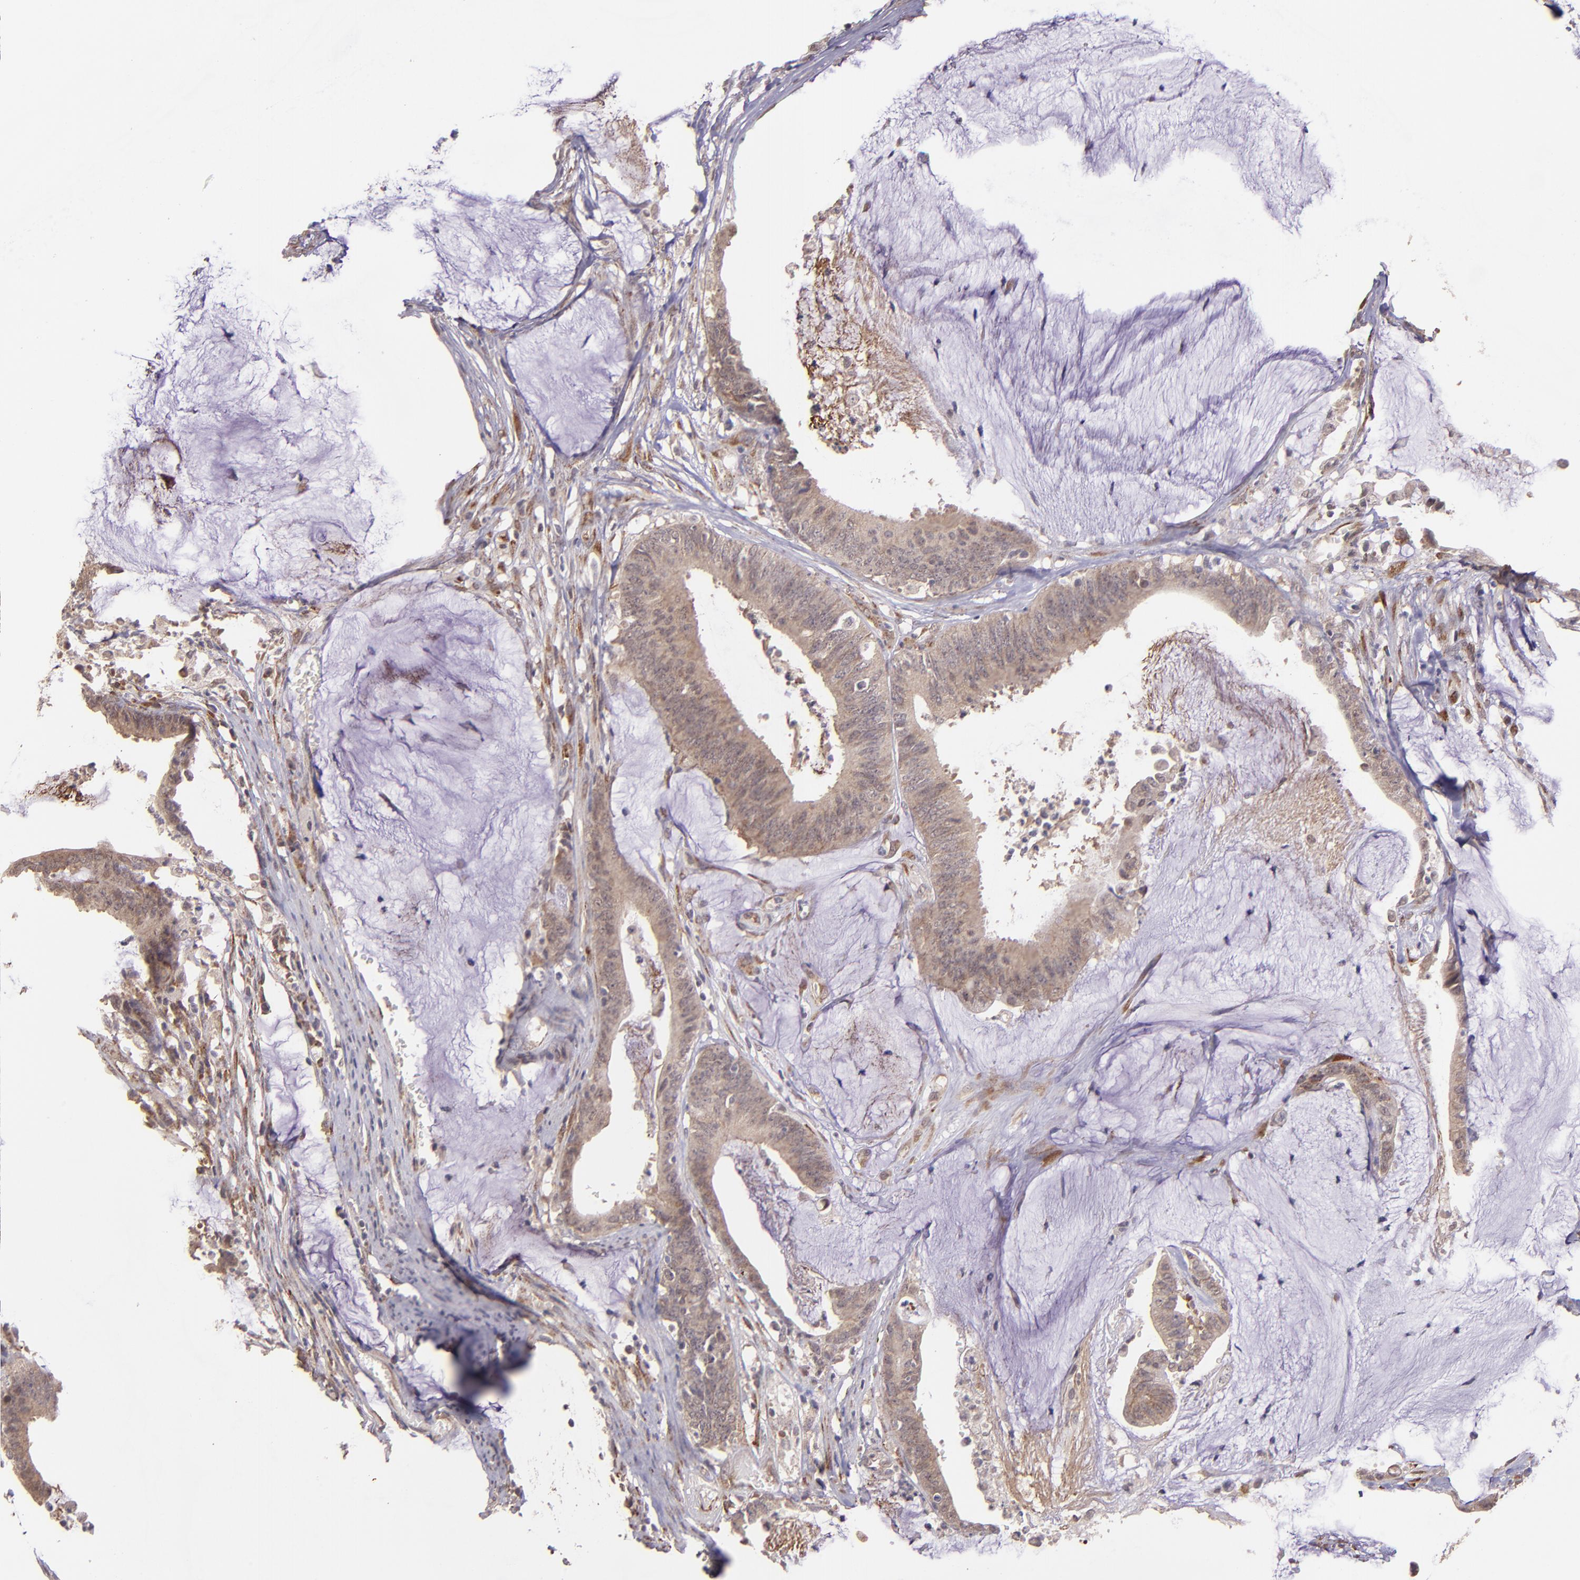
{"staining": {"intensity": "moderate", "quantity": ">75%", "location": "cytoplasmic/membranous"}, "tissue": "colorectal cancer", "cell_type": "Tumor cells", "image_type": "cancer", "snomed": [{"axis": "morphology", "description": "Adenocarcinoma, NOS"}, {"axis": "topography", "description": "Rectum"}], "caption": "DAB immunohistochemical staining of human colorectal cancer exhibits moderate cytoplasmic/membranous protein expression in about >75% of tumor cells.", "gene": "TAF7L", "patient": {"sex": "female", "age": 66}}